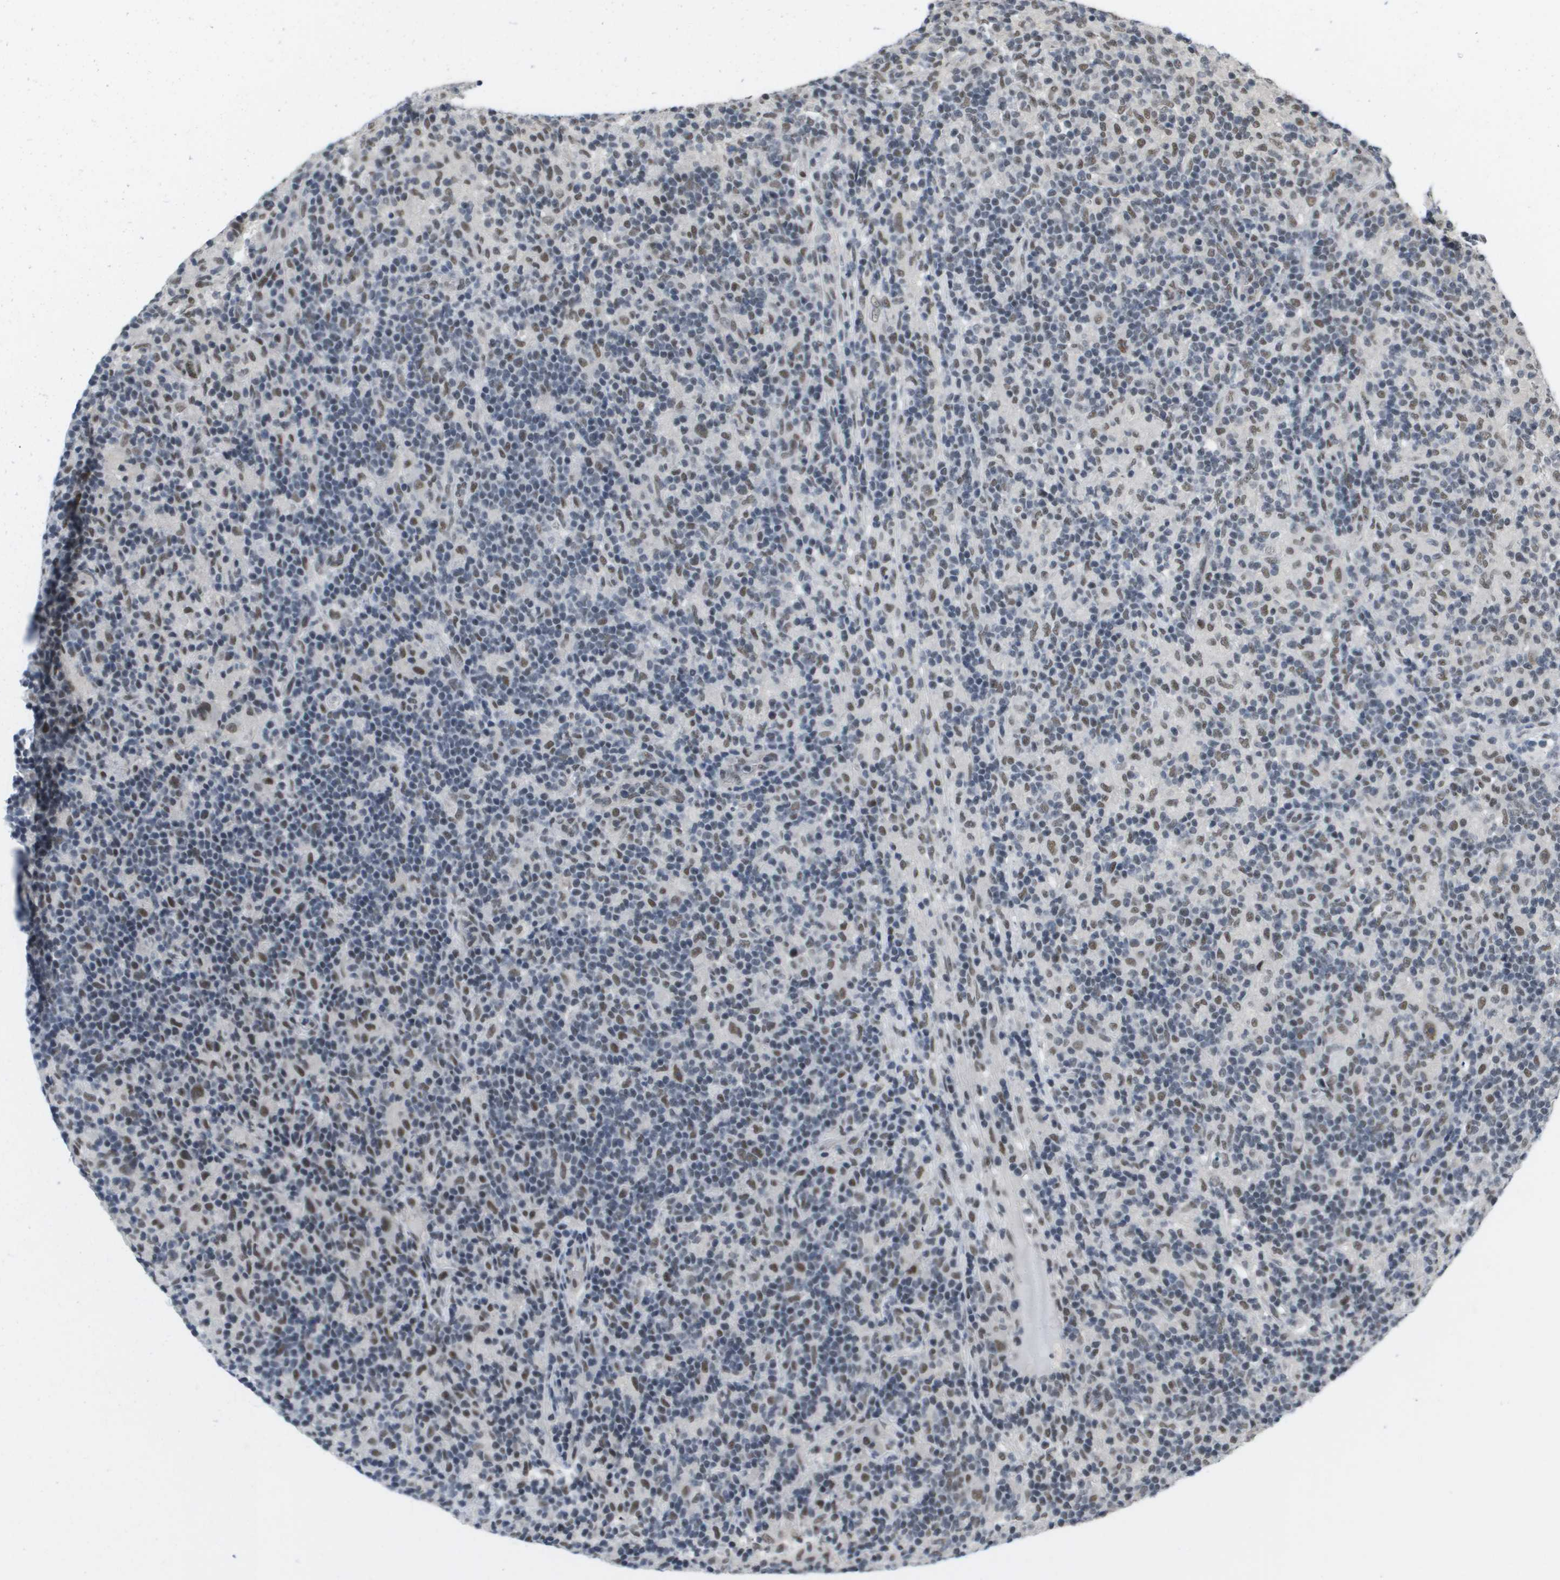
{"staining": {"intensity": "weak", "quantity": ">75%", "location": "nuclear"}, "tissue": "lymphoma", "cell_type": "Tumor cells", "image_type": "cancer", "snomed": [{"axis": "morphology", "description": "Hodgkin's disease, NOS"}, {"axis": "topography", "description": "Lymph node"}], "caption": "Brown immunohistochemical staining in Hodgkin's disease demonstrates weak nuclear expression in about >75% of tumor cells.", "gene": "ISY1", "patient": {"sex": "male", "age": 70}}